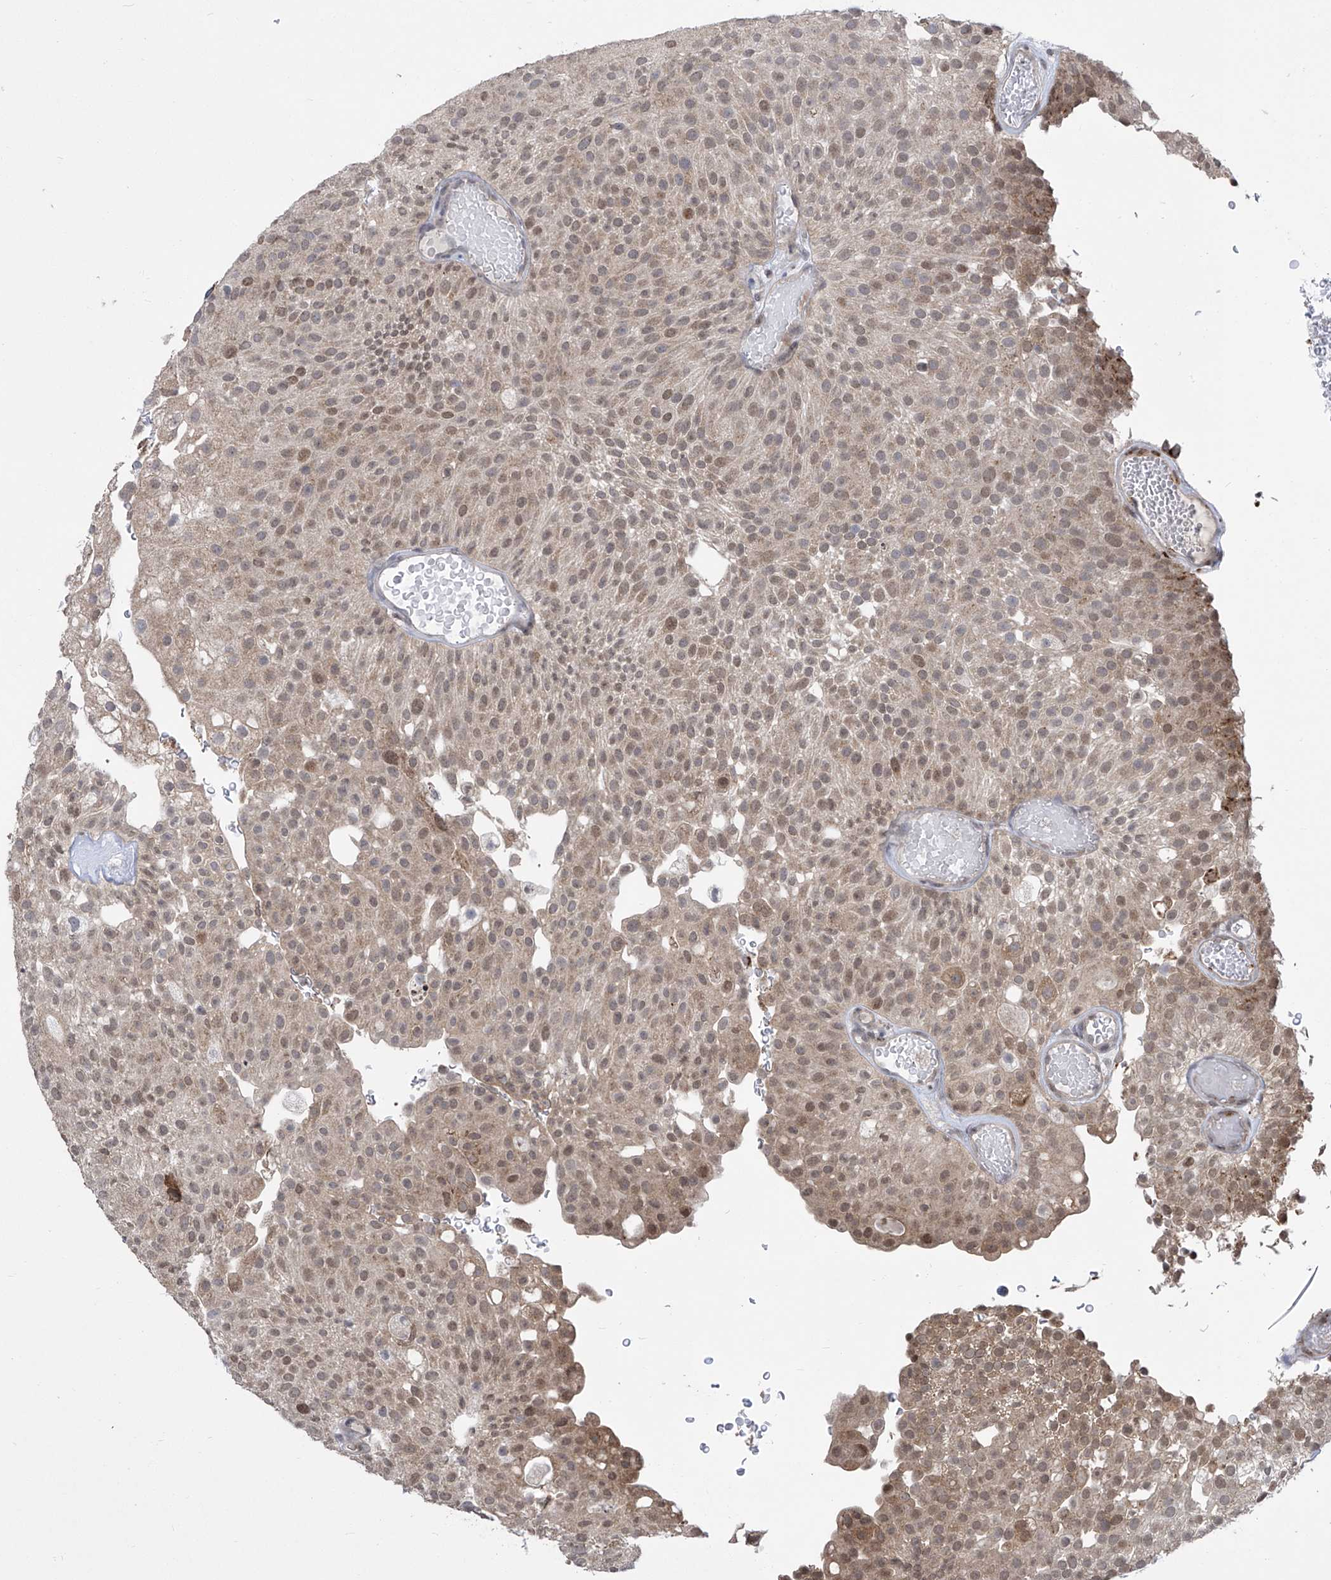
{"staining": {"intensity": "weak", "quantity": ">75%", "location": "cytoplasmic/membranous,nuclear"}, "tissue": "urothelial cancer", "cell_type": "Tumor cells", "image_type": "cancer", "snomed": [{"axis": "morphology", "description": "Urothelial carcinoma, Low grade"}, {"axis": "topography", "description": "Urinary bladder"}], "caption": "IHC photomicrograph of neoplastic tissue: urothelial cancer stained using immunohistochemistry exhibits low levels of weak protein expression localized specifically in the cytoplasmic/membranous and nuclear of tumor cells, appearing as a cytoplasmic/membranous and nuclear brown color.", "gene": "CETN2", "patient": {"sex": "male", "age": 78}}